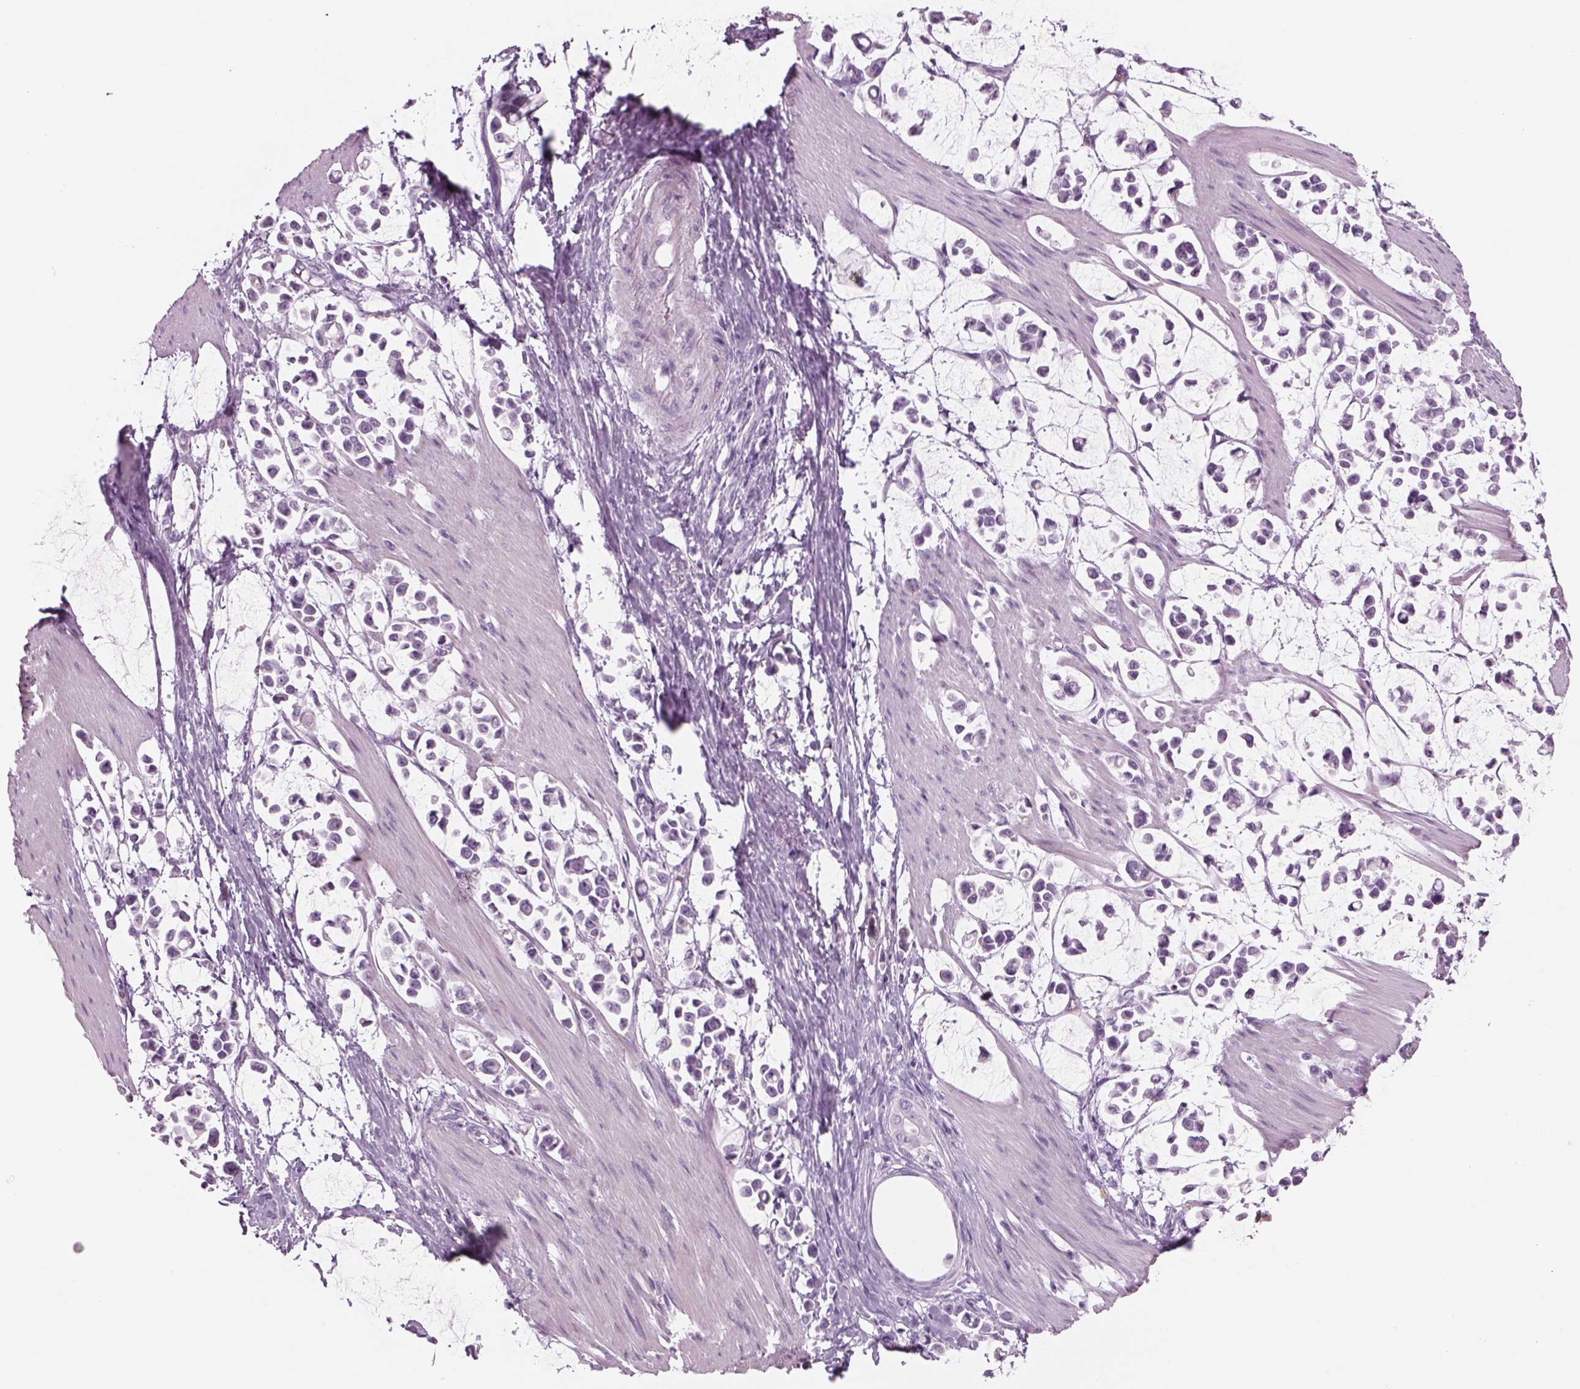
{"staining": {"intensity": "negative", "quantity": "none", "location": "none"}, "tissue": "stomach cancer", "cell_type": "Tumor cells", "image_type": "cancer", "snomed": [{"axis": "morphology", "description": "Adenocarcinoma, NOS"}, {"axis": "topography", "description": "Stomach"}], "caption": "Tumor cells are negative for protein expression in human stomach adenocarcinoma. Brightfield microscopy of immunohistochemistry (IHC) stained with DAB (brown) and hematoxylin (blue), captured at high magnification.", "gene": "GAS2L2", "patient": {"sex": "male", "age": 82}}